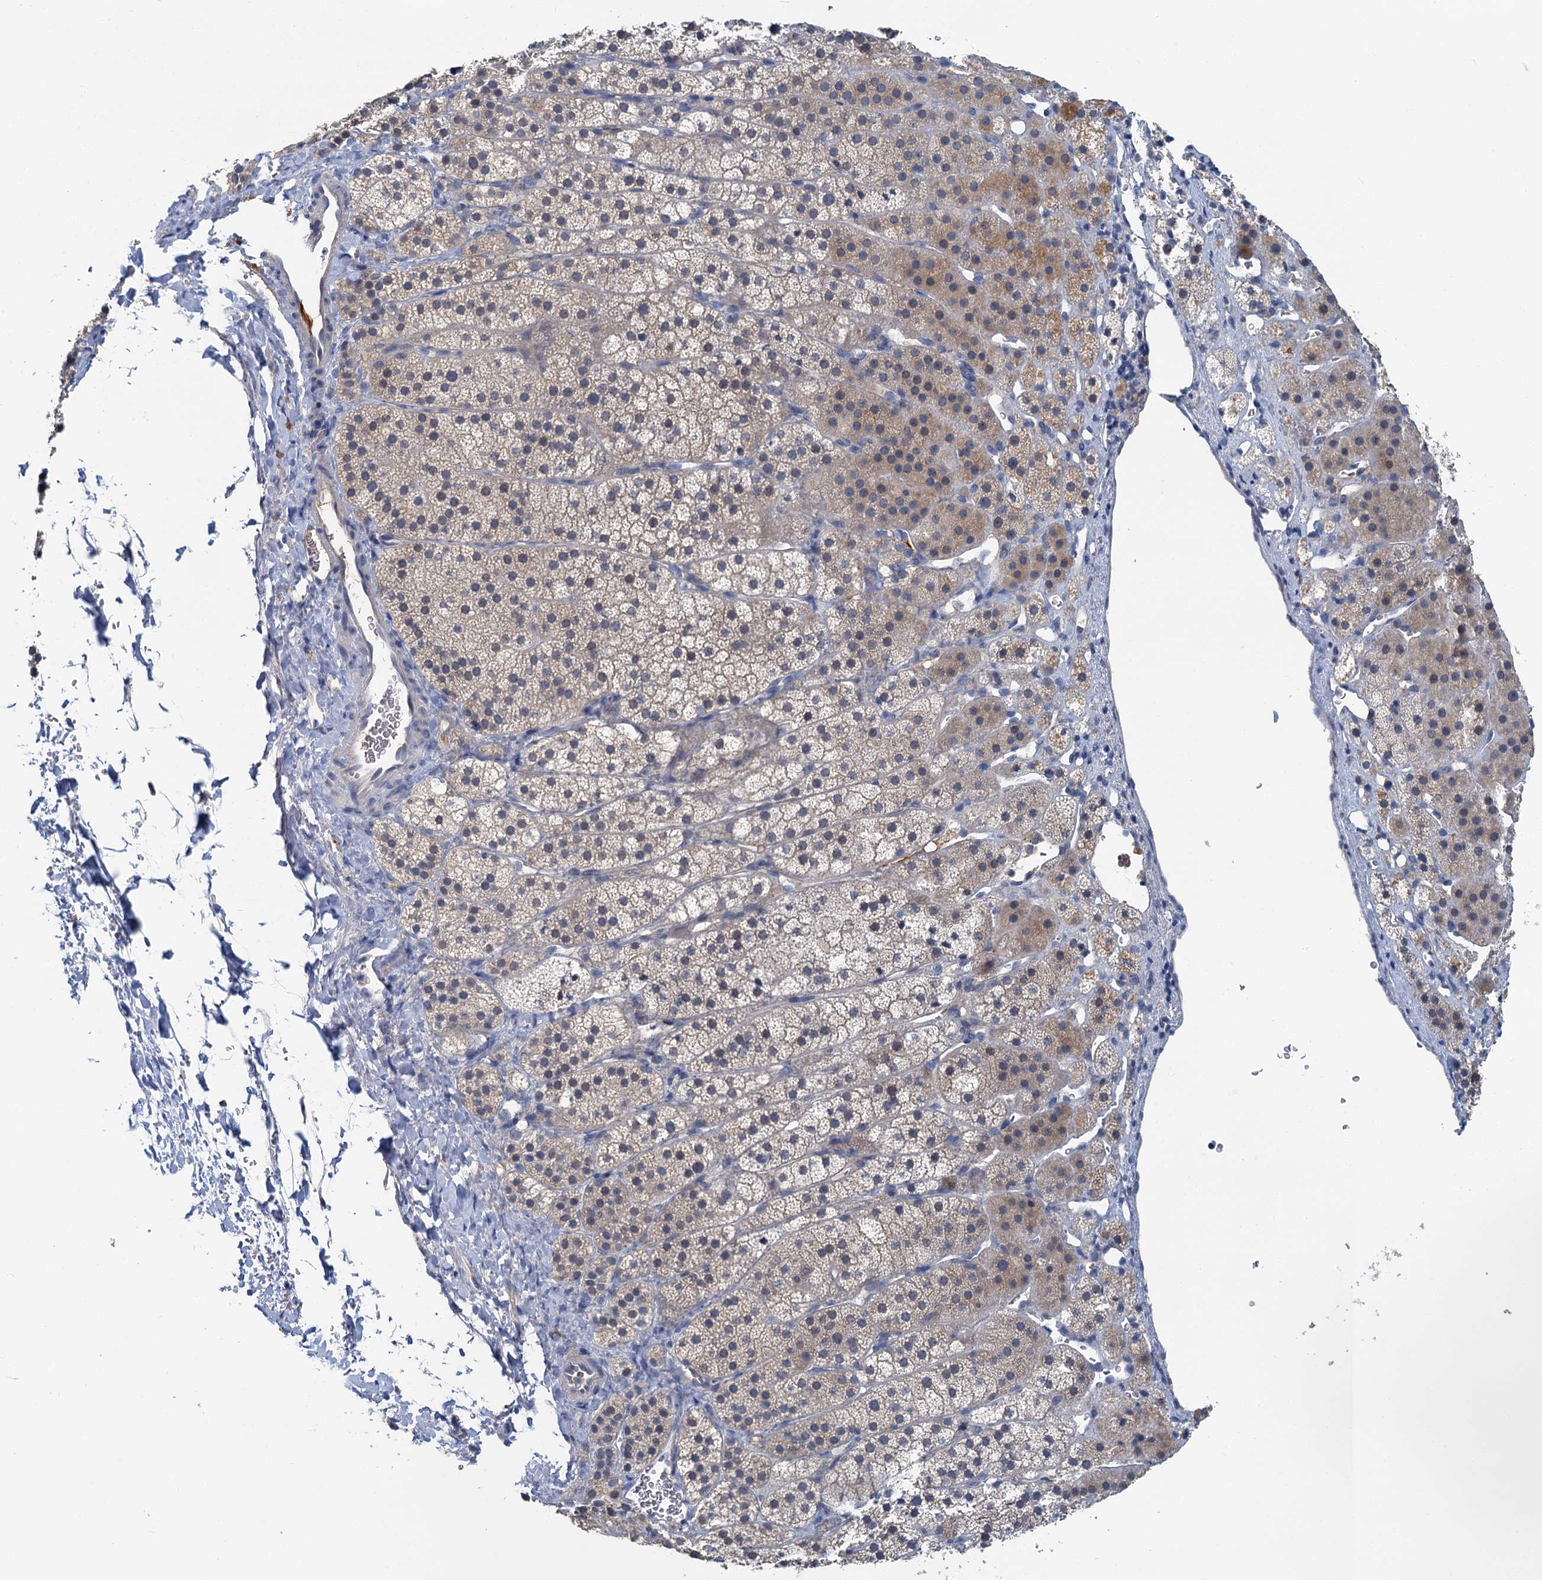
{"staining": {"intensity": "weak", "quantity": "25%-75%", "location": "cytoplasmic/membranous"}, "tissue": "adrenal gland", "cell_type": "Glandular cells", "image_type": "normal", "snomed": [{"axis": "morphology", "description": "Normal tissue, NOS"}, {"axis": "topography", "description": "Adrenal gland"}], "caption": "Protein staining exhibits weak cytoplasmic/membranous staining in approximately 25%-75% of glandular cells in benign adrenal gland. The protein is stained brown, and the nuclei are stained in blue (DAB IHC with brightfield microscopy, high magnification).", "gene": "SPINK9", "patient": {"sex": "female", "age": 44}}